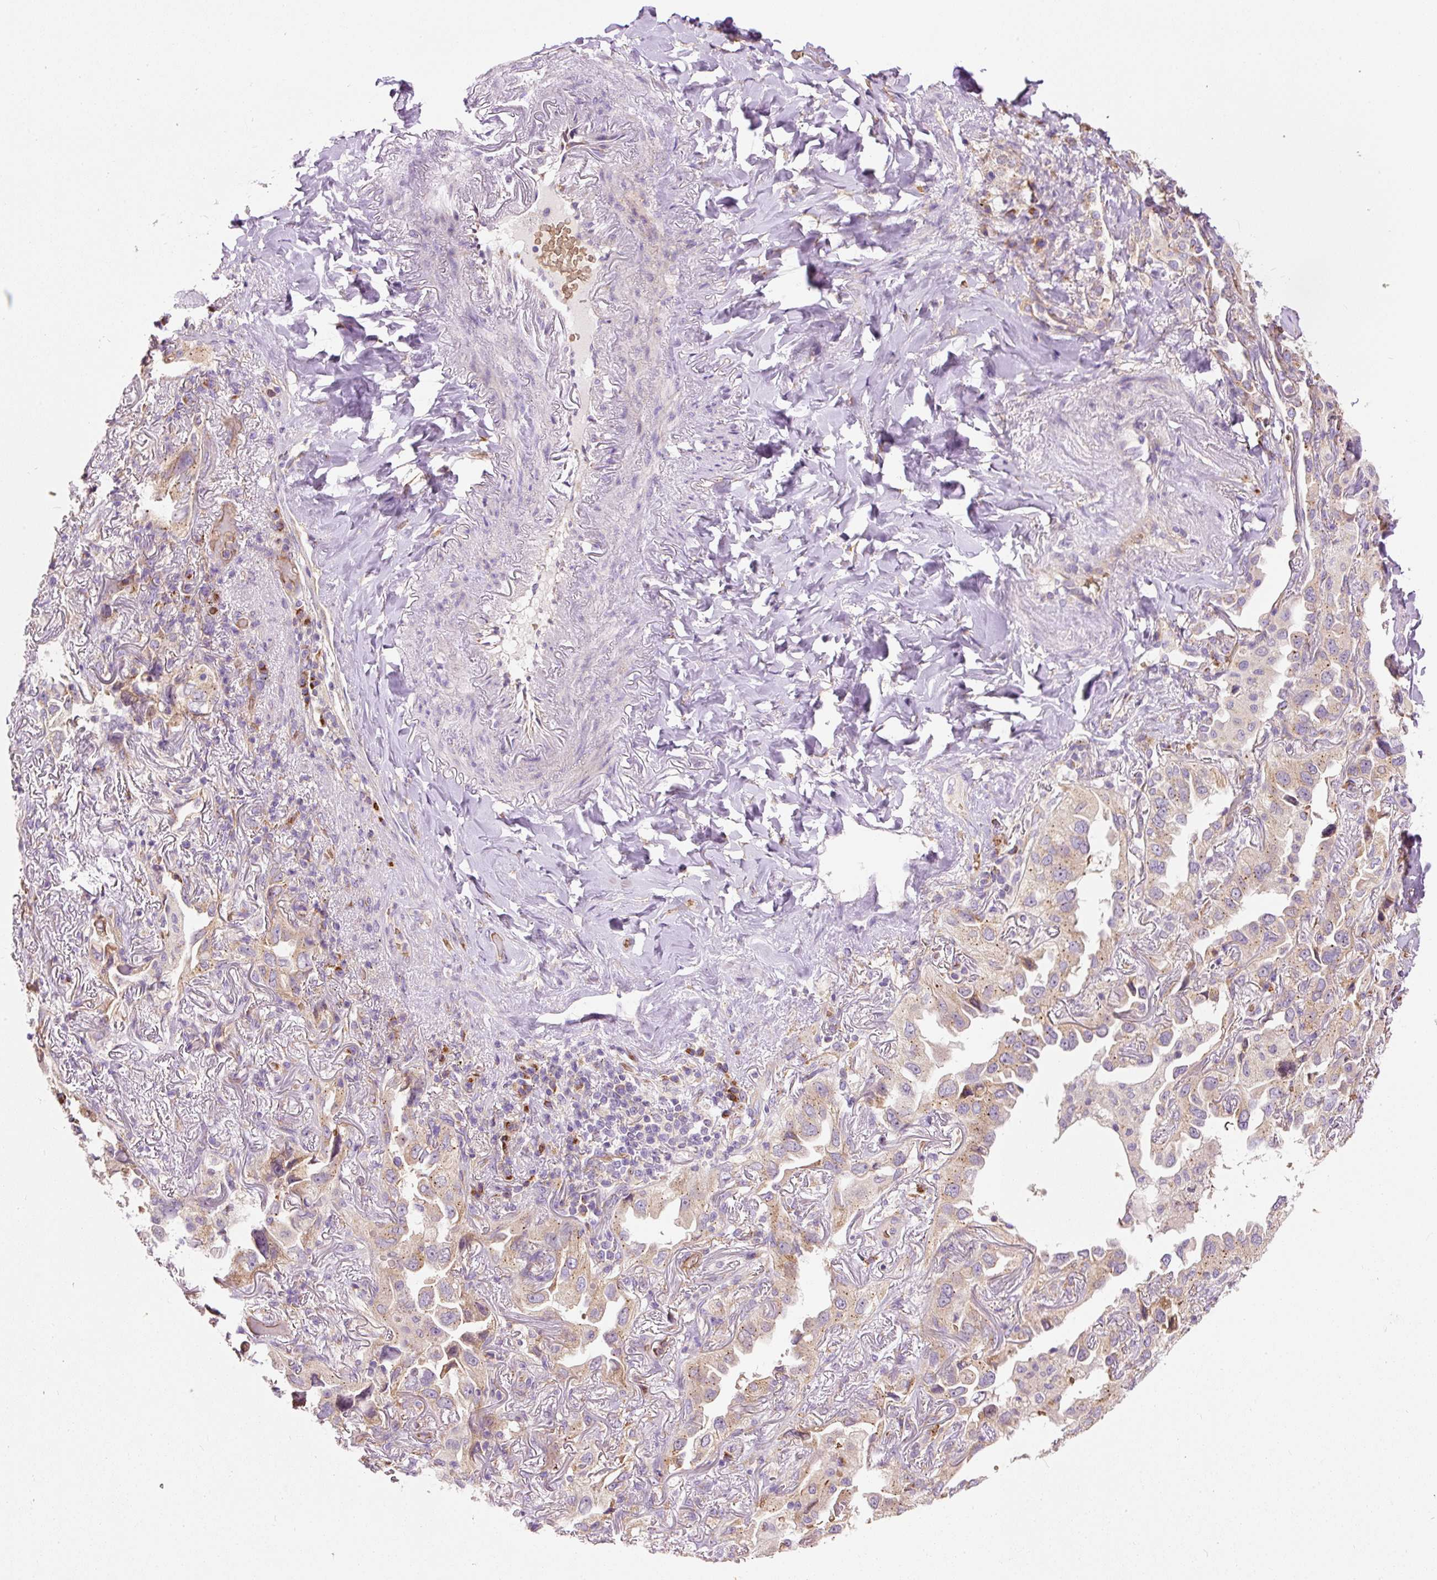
{"staining": {"intensity": "moderate", "quantity": "25%-75%", "location": "cytoplasmic/membranous"}, "tissue": "lung cancer", "cell_type": "Tumor cells", "image_type": "cancer", "snomed": [{"axis": "morphology", "description": "Adenocarcinoma, NOS"}, {"axis": "topography", "description": "Lung"}], "caption": "Tumor cells reveal medium levels of moderate cytoplasmic/membranous expression in about 25%-75% of cells in adenocarcinoma (lung). (DAB (3,3'-diaminobenzidine) = brown stain, brightfield microscopy at high magnification).", "gene": "PRRC2A", "patient": {"sex": "female", "age": 69}}